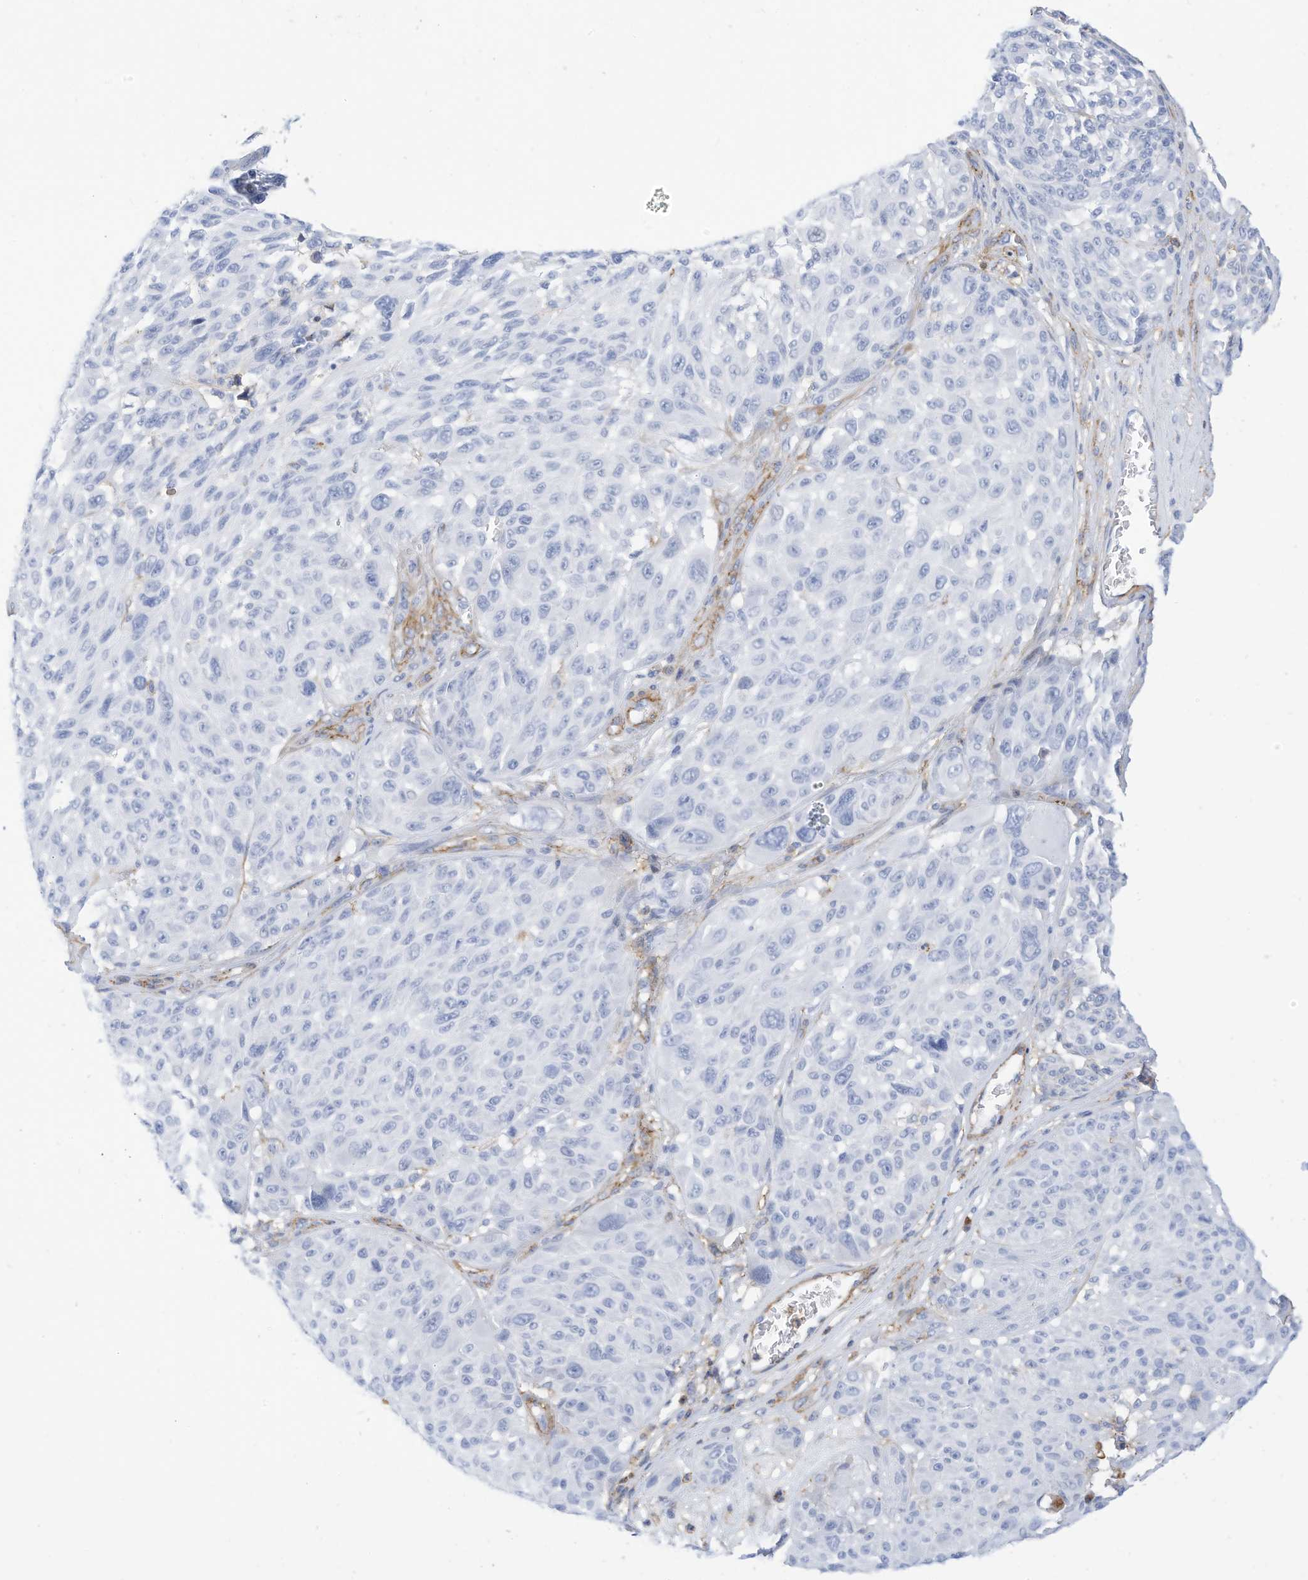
{"staining": {"intensity": "negative", "quantity": "none", "location": "none"}, "tissue": "melanoma", "cell_type": "Tumor cells", "image_type": "cancer", "snomed": [{"axis": "morphology", "description": "Malignant melanoma, NOS"}, {"axis": "topography", "description": "Skin"}], "caption": "IHC image of human melanoma stained for a protein (brown), which displays no expression in tumor cells. (Stains: DAB (3,3'-diaminobenzidine) IHC with hematoxylin counter stain, Microscopy: brightfield microscopy at high magnification).", "gene": "TXNDC9", "patient": {"sex": "male", "age": 83}}